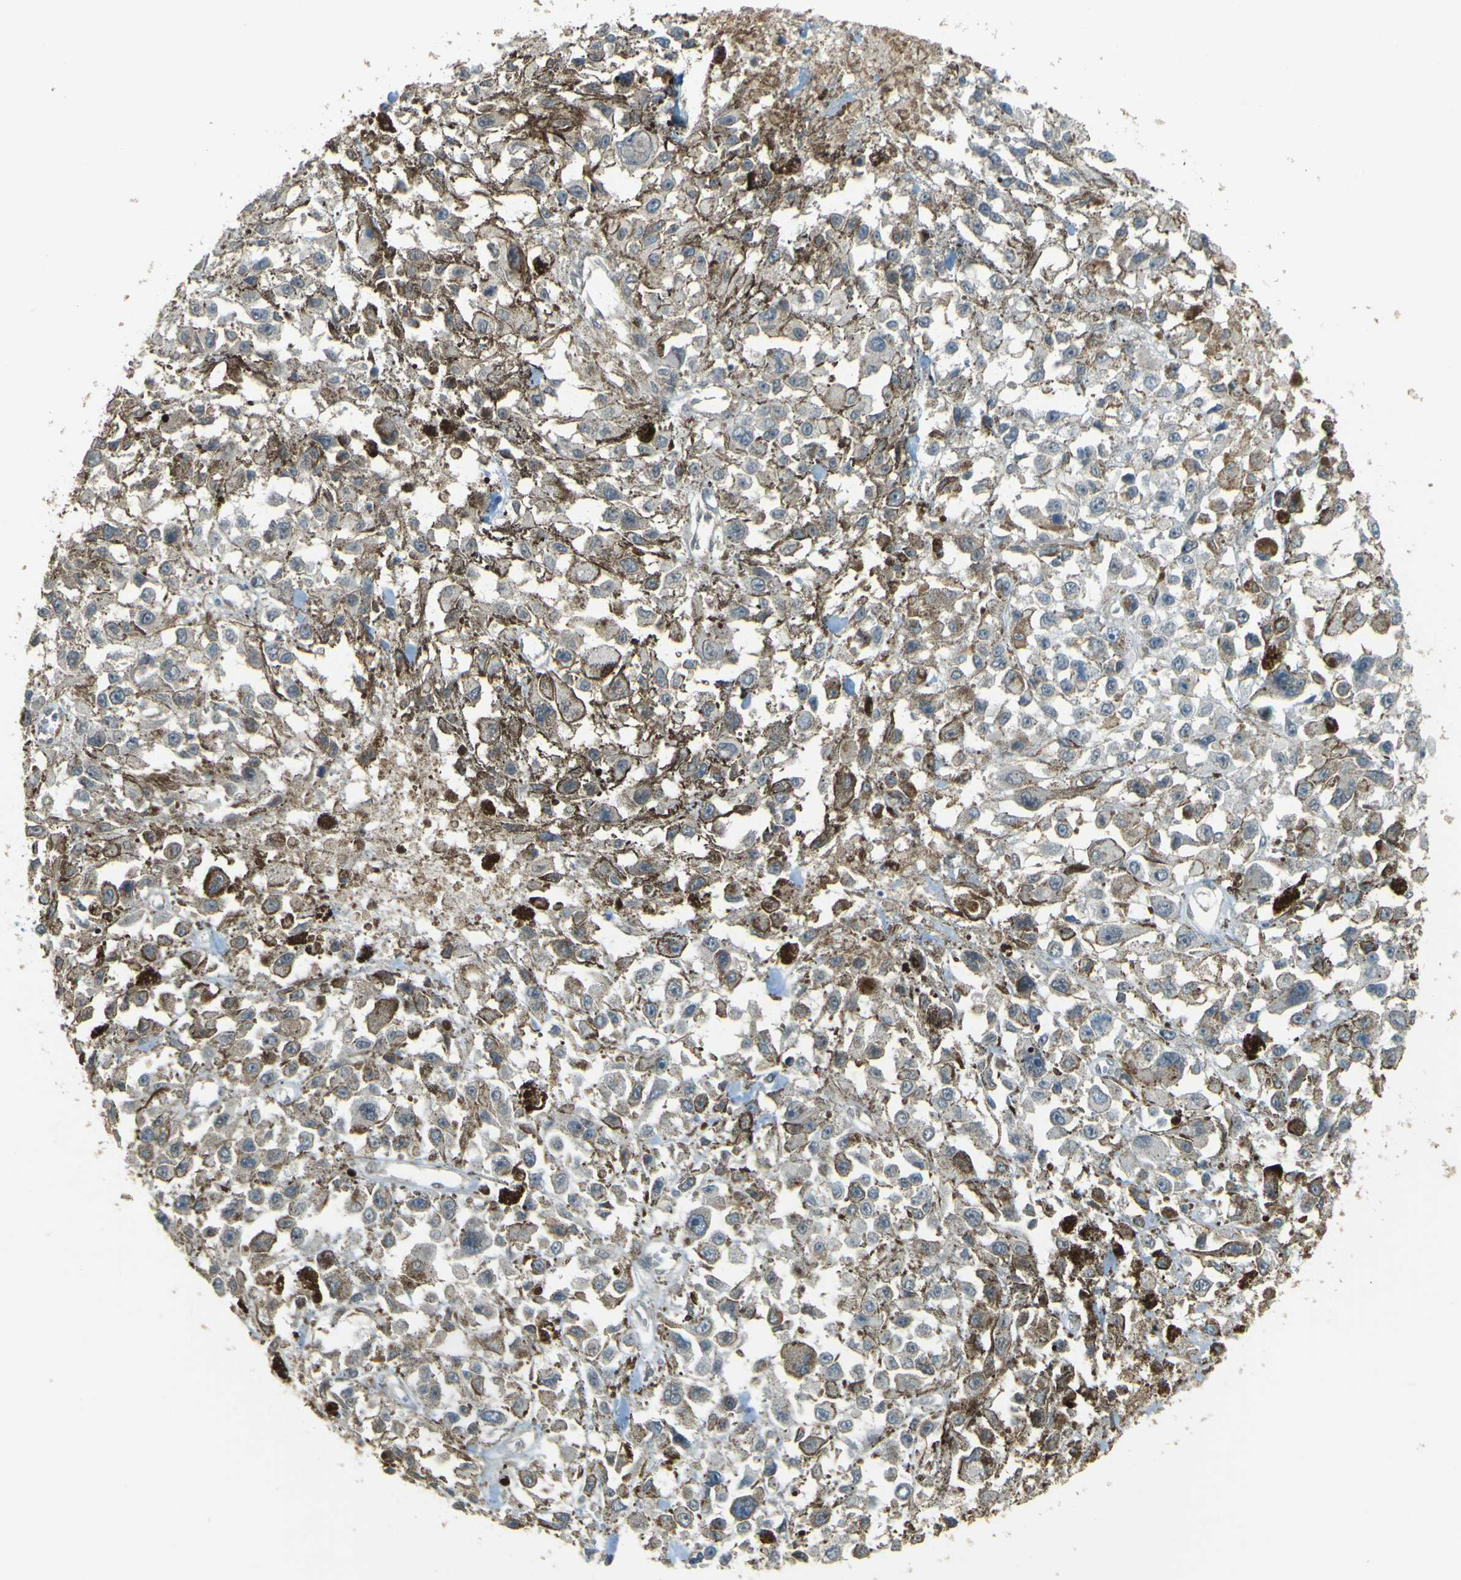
{"staining": {"intensity": "negative", "quantity": "none", "location": "none"}, "tissue": "melanoma", "cell_type": "Tumor cells", "image_type": "cancer", "snomed": [{"axis": "morphology", "description": "Malignant melanoma, Metastatic site"}, {"axis": "topography", "description": "Lymph node"}], "caption": "IHC image of neoplastic tissue: malignant melanoma (metastatic site) stained with DAB (3,3'-diaminobenzidine) exhibits no significant protein positivity in tumor cells.", "gene": "NEXN", "patient": {"sex": "male", "age": 59}}